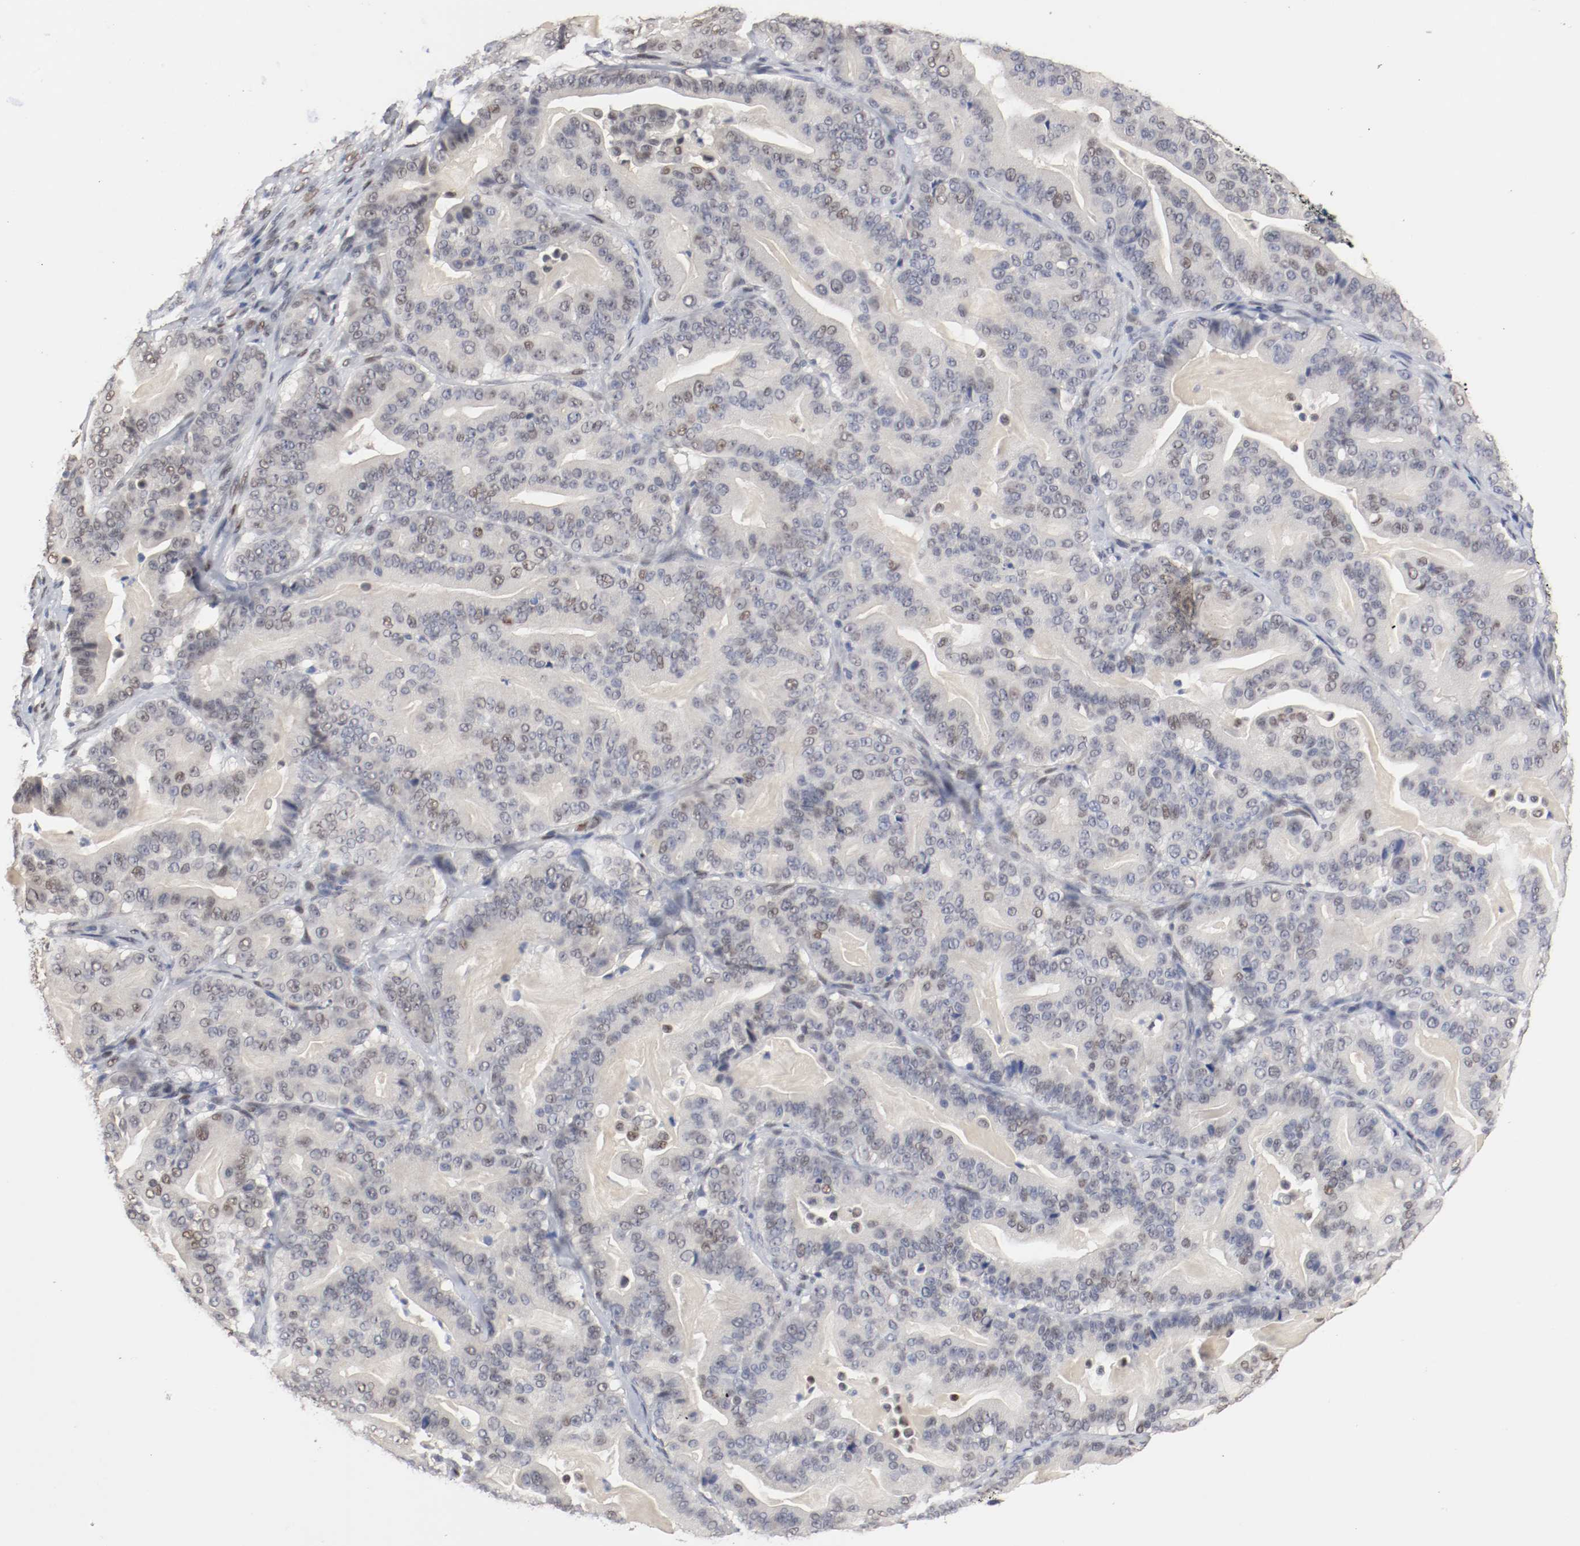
{"staining": {"intensity": "moderate", "quantity": "<25%", "location": "nuclear"}, "tissue": "pancreatic cancer", "cell_type": "Tumor cells", "image_type": "cancer", "snomed": [{"axis": "morphology", "description": "Adenocarcinoma, NOS"}, {"axis": "topography", "description": "Pancreas"}], "caption": "Human pancreatic cancer (adenocarcinoma) stained with a brown dye demonstrates moderate nuclear positive staining in about <25% of tumor cells.", "gene": "FOSL2", "patient": {"sex": "male", "age": 63}}